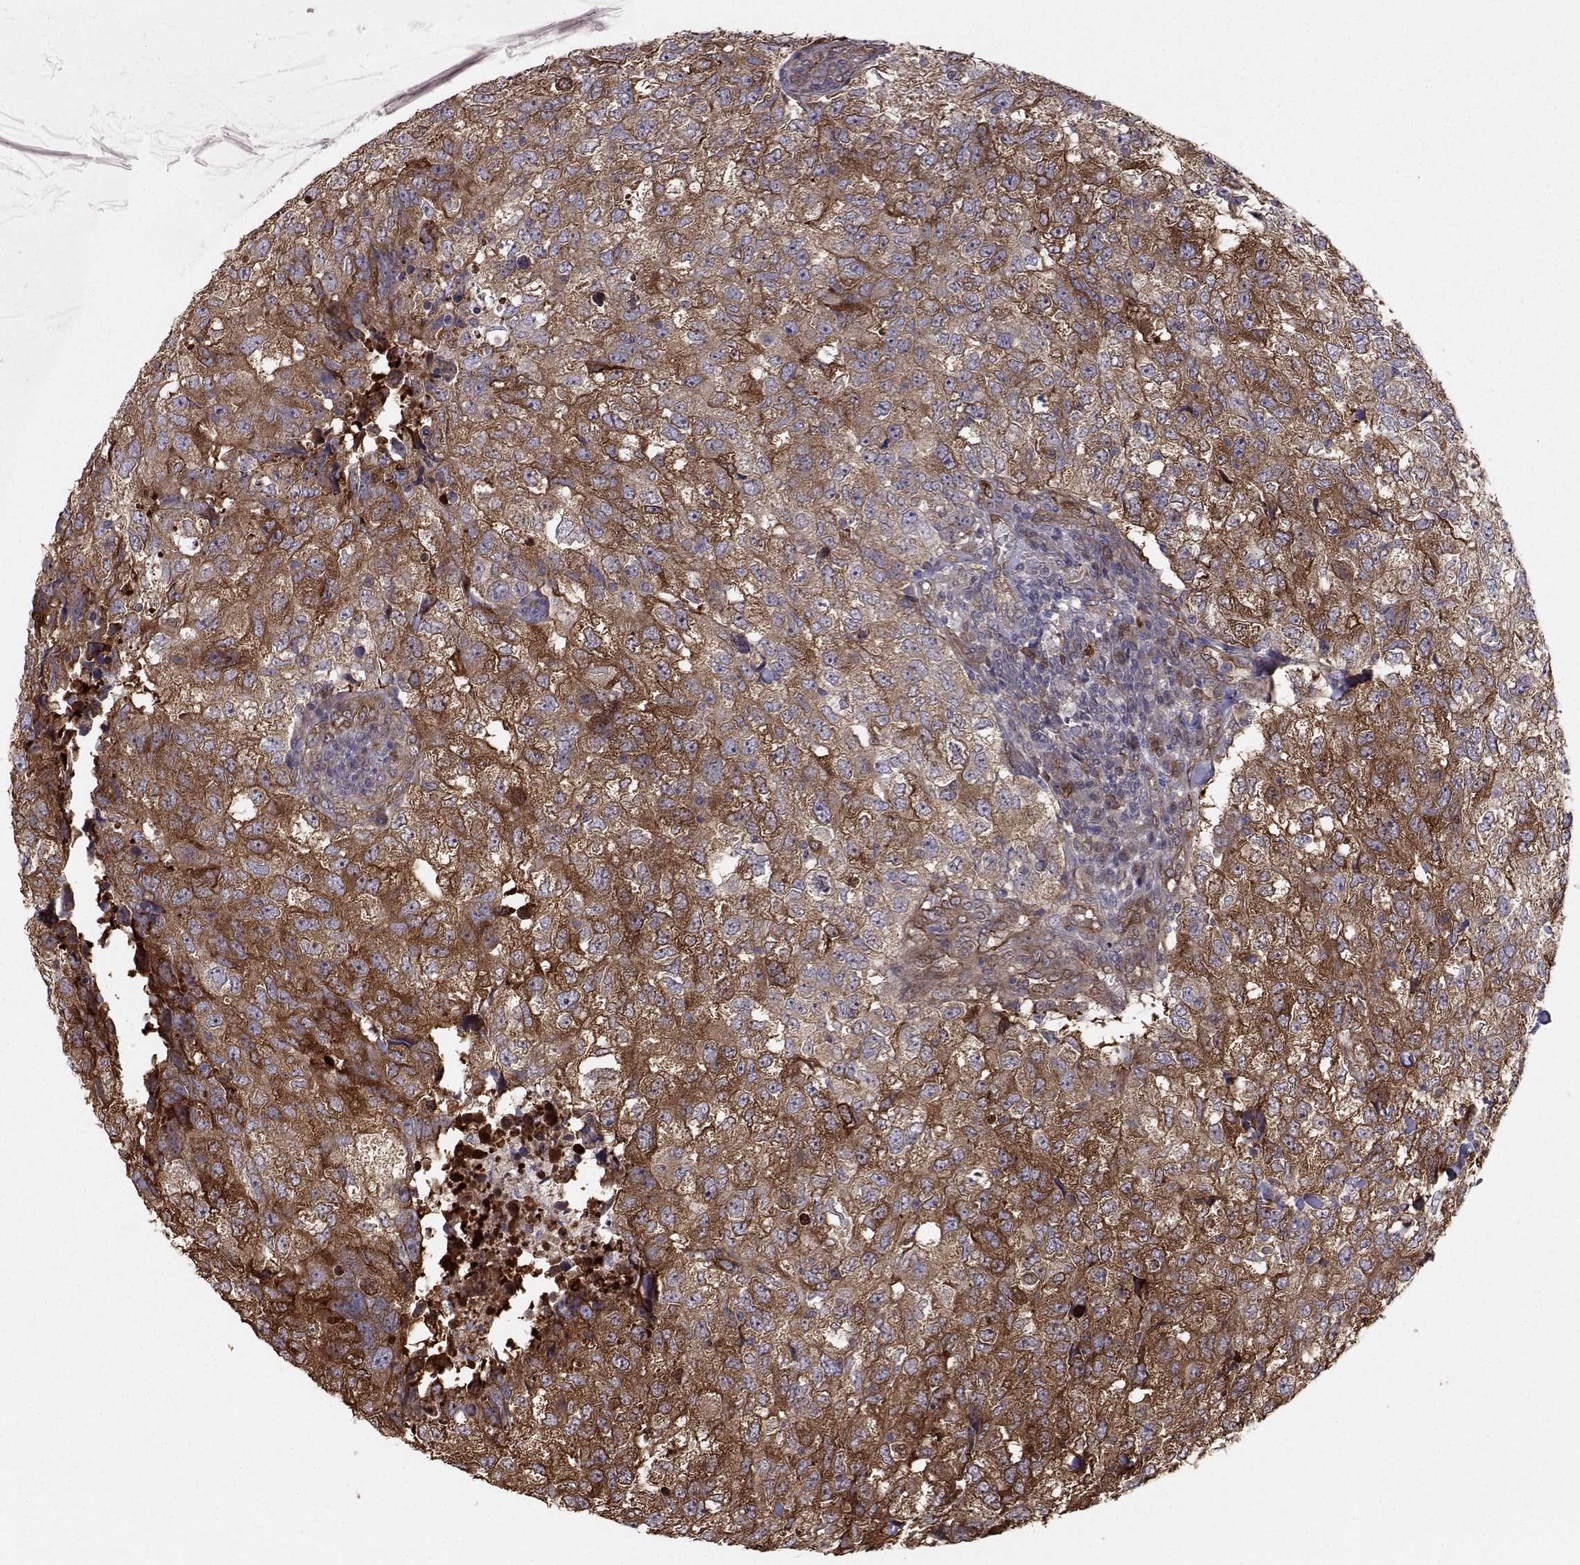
{"staining": {"intensity": "strong", "quantity": "<25%", "location": "cytoplasmic/membranous"}, "tissue": "breast cancer", "cell_type": "Tumor cells", "image_type": "cancer", "snomed": [{"axis": "morphology", "description": "Duct carcinoma"}, {"axis": "topography", "description": "Breast"}], "caption": "This micrograph reveals immunohistochemistry (IHC) staining of breast cancer (intraductal carcinoma), with medium strong cytoplasmic/membranous expression in about <25% of tumor cells.", "gene": "HSP90AB1", "patient": {"sex": "female", "age": 30}}